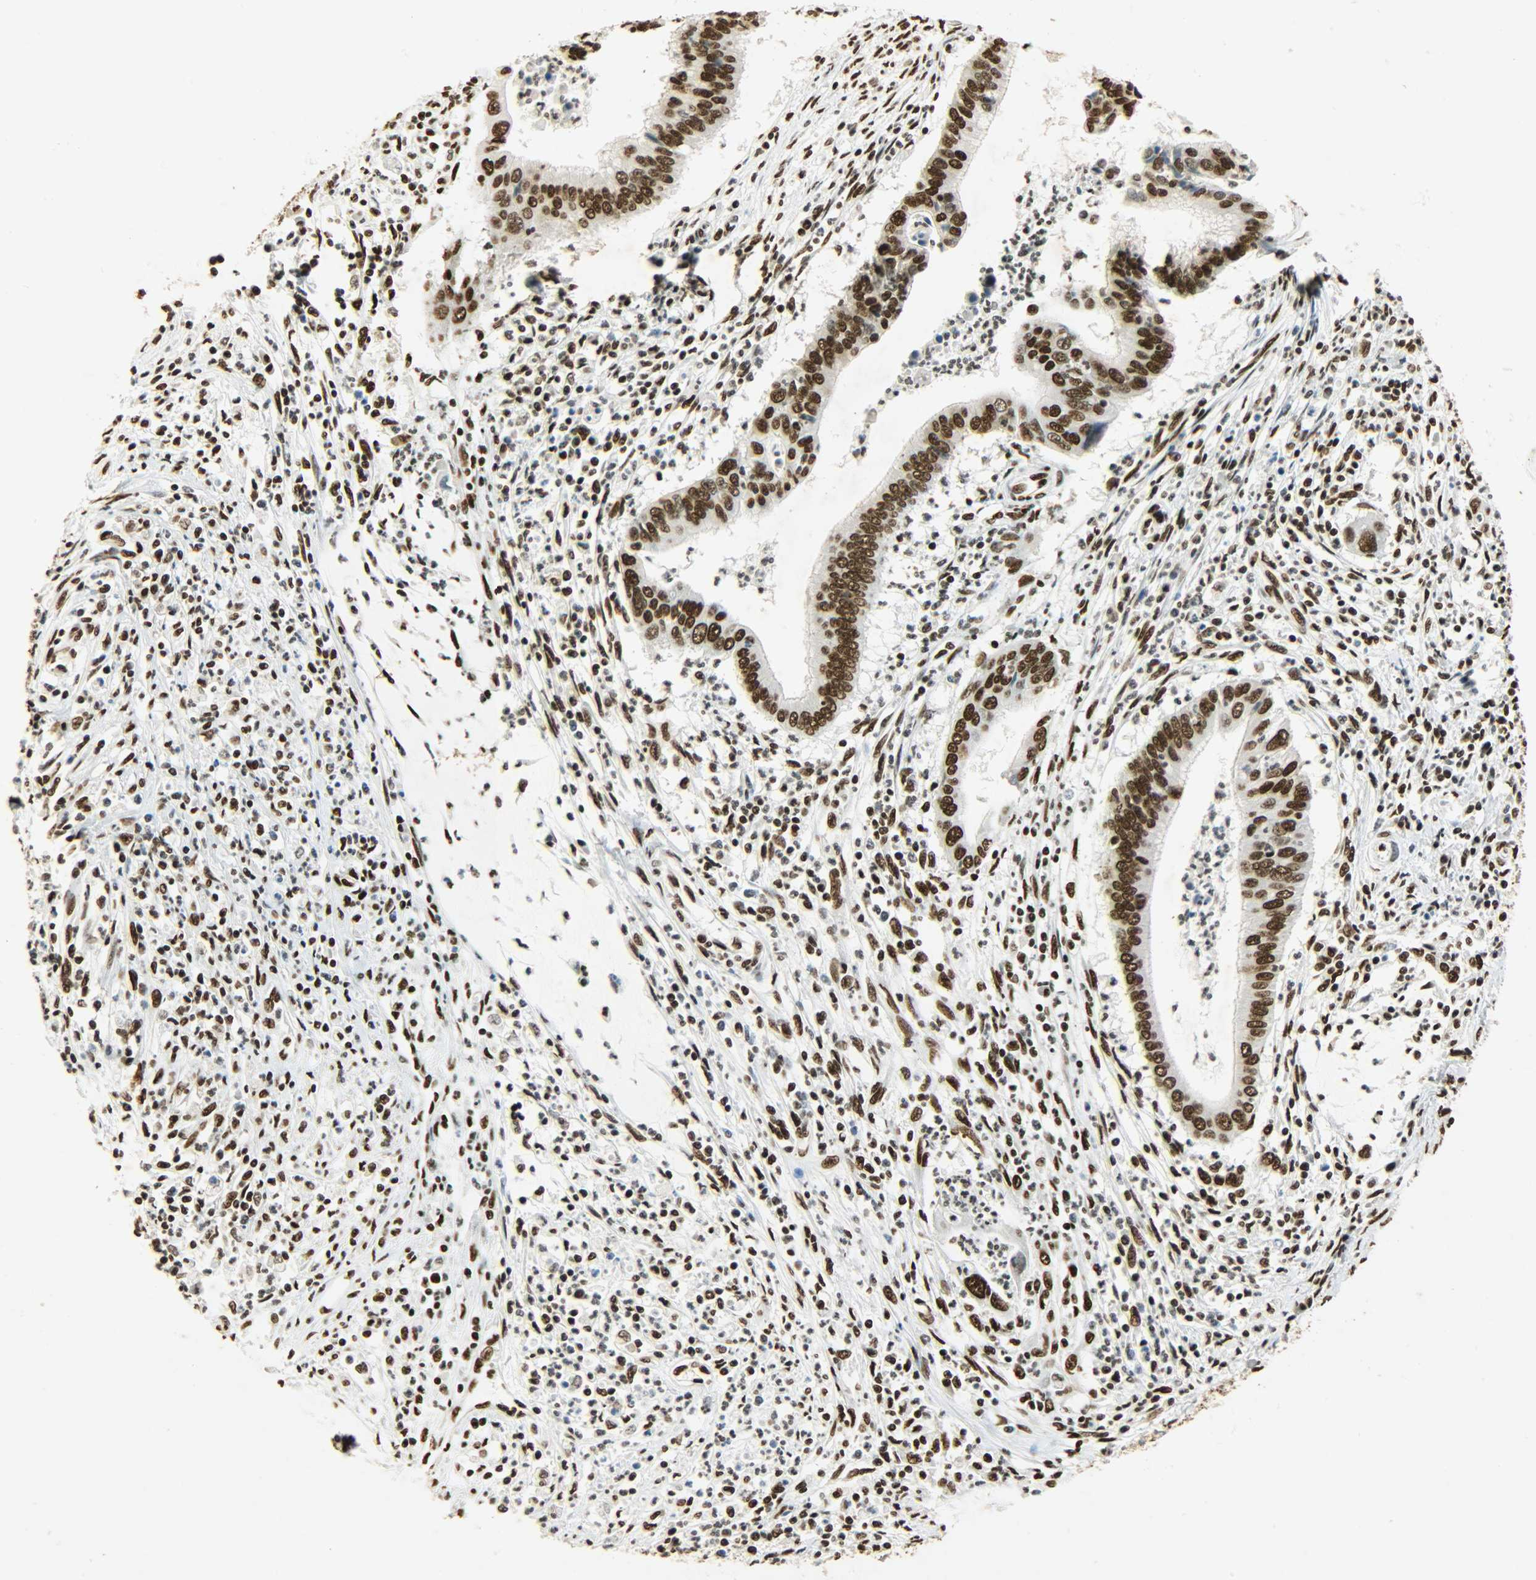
{"staining": {"intensity": "strong", "quantity": ">75%", "location": "nuclear"}, "tissue": "cervical cancer", "cell_type": "Tumor cells", "image_type": "cancer", "snomed": [{"axis": "morphology", "description": "Adenocarcinoma, NOS"}, {"axis": "topography", "description": "Cervix"}], "caption": "A high amount of strong nuclear positivity is seen in about >75% of tumor cells in cervical adenocarcinoma tissue.", "gene": "KHDRBS1", "patient": {"sex": "female", "age": 36}}